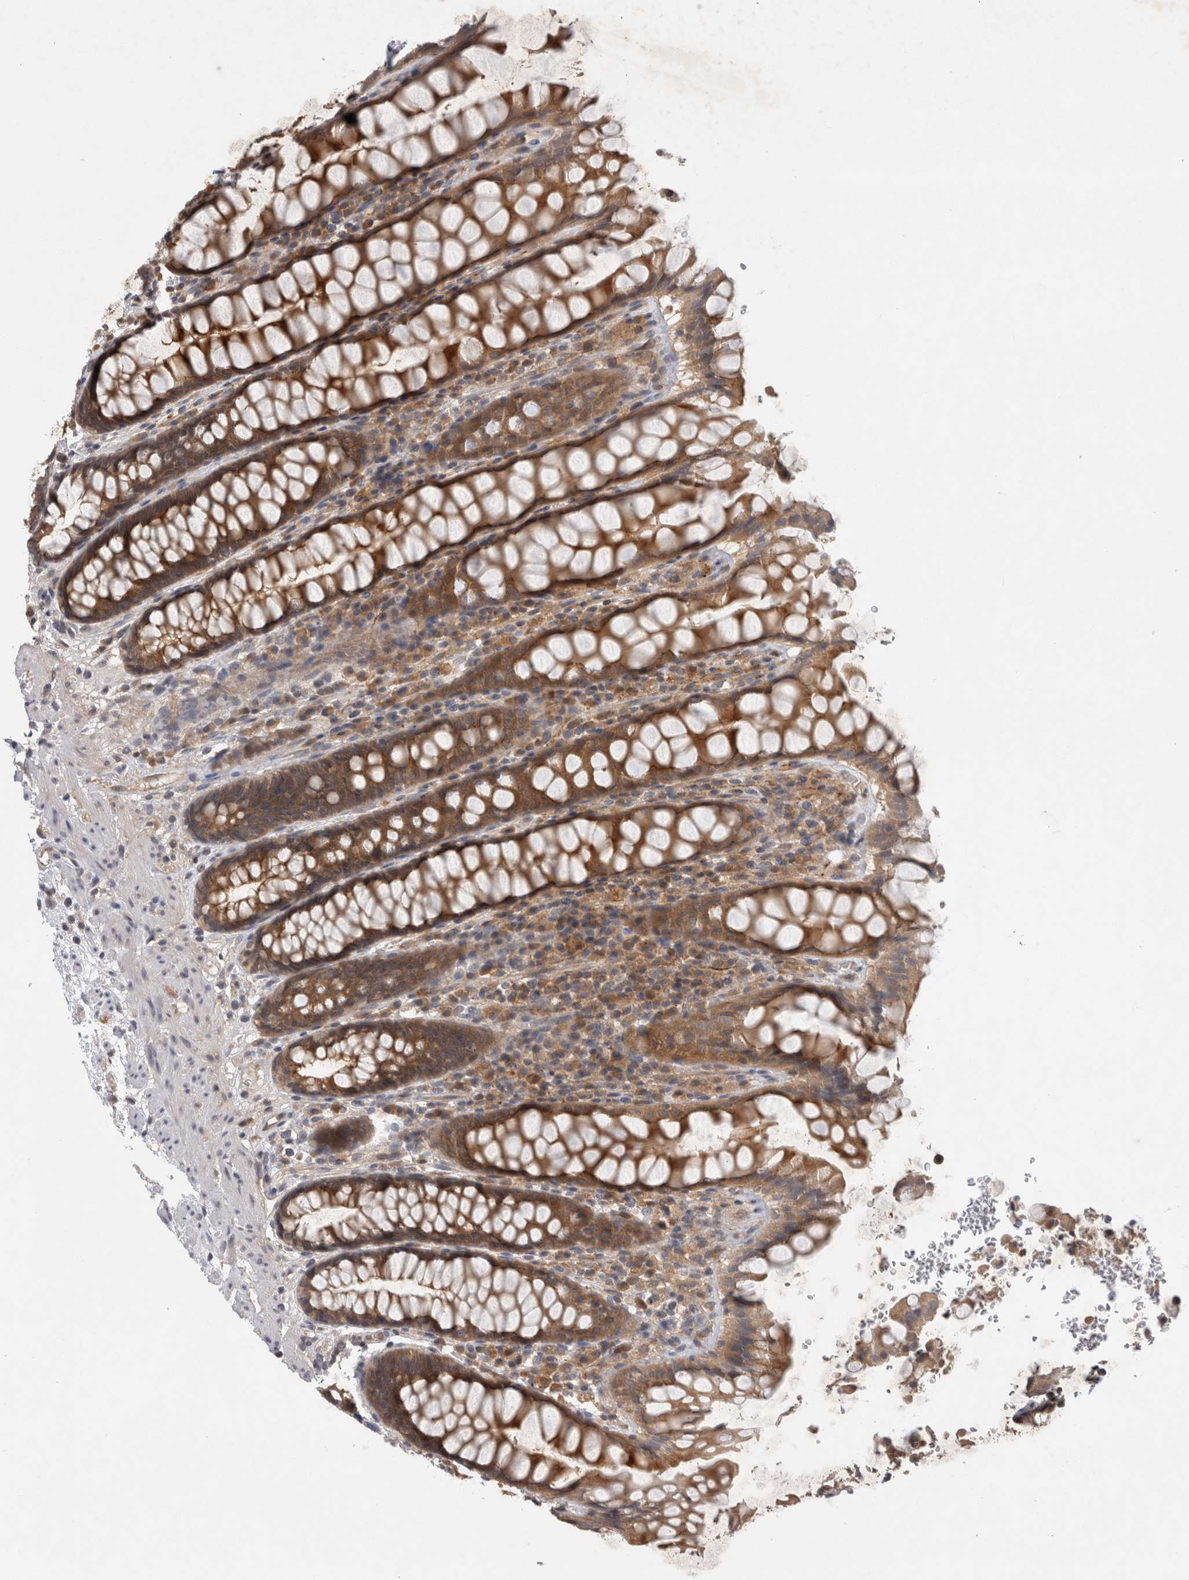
{"staining": {"intensity": "moderate", "quantity": ">75%", "location": "cytoplasmic/membranous"}, "tissue": "rectum", "cell_type": "Glandular cells", "image_type": "normal", "snomed": [{"axis": "morphology", "description": "Normal tissue, NOS"}, {"axis": "topography", "description": "Rectum"}], "caption": "This photomicrograph exhibits benign rectum stained with immunohistochemistry (IHC) to label a protein in brown. The cytoplasmic/membranous of glandular cells show moderate positivity for the protein. Nuclei are counter-stained blue.", "gene": "AASDHPPT", "patient": {"sex": "male", "age": 64}}